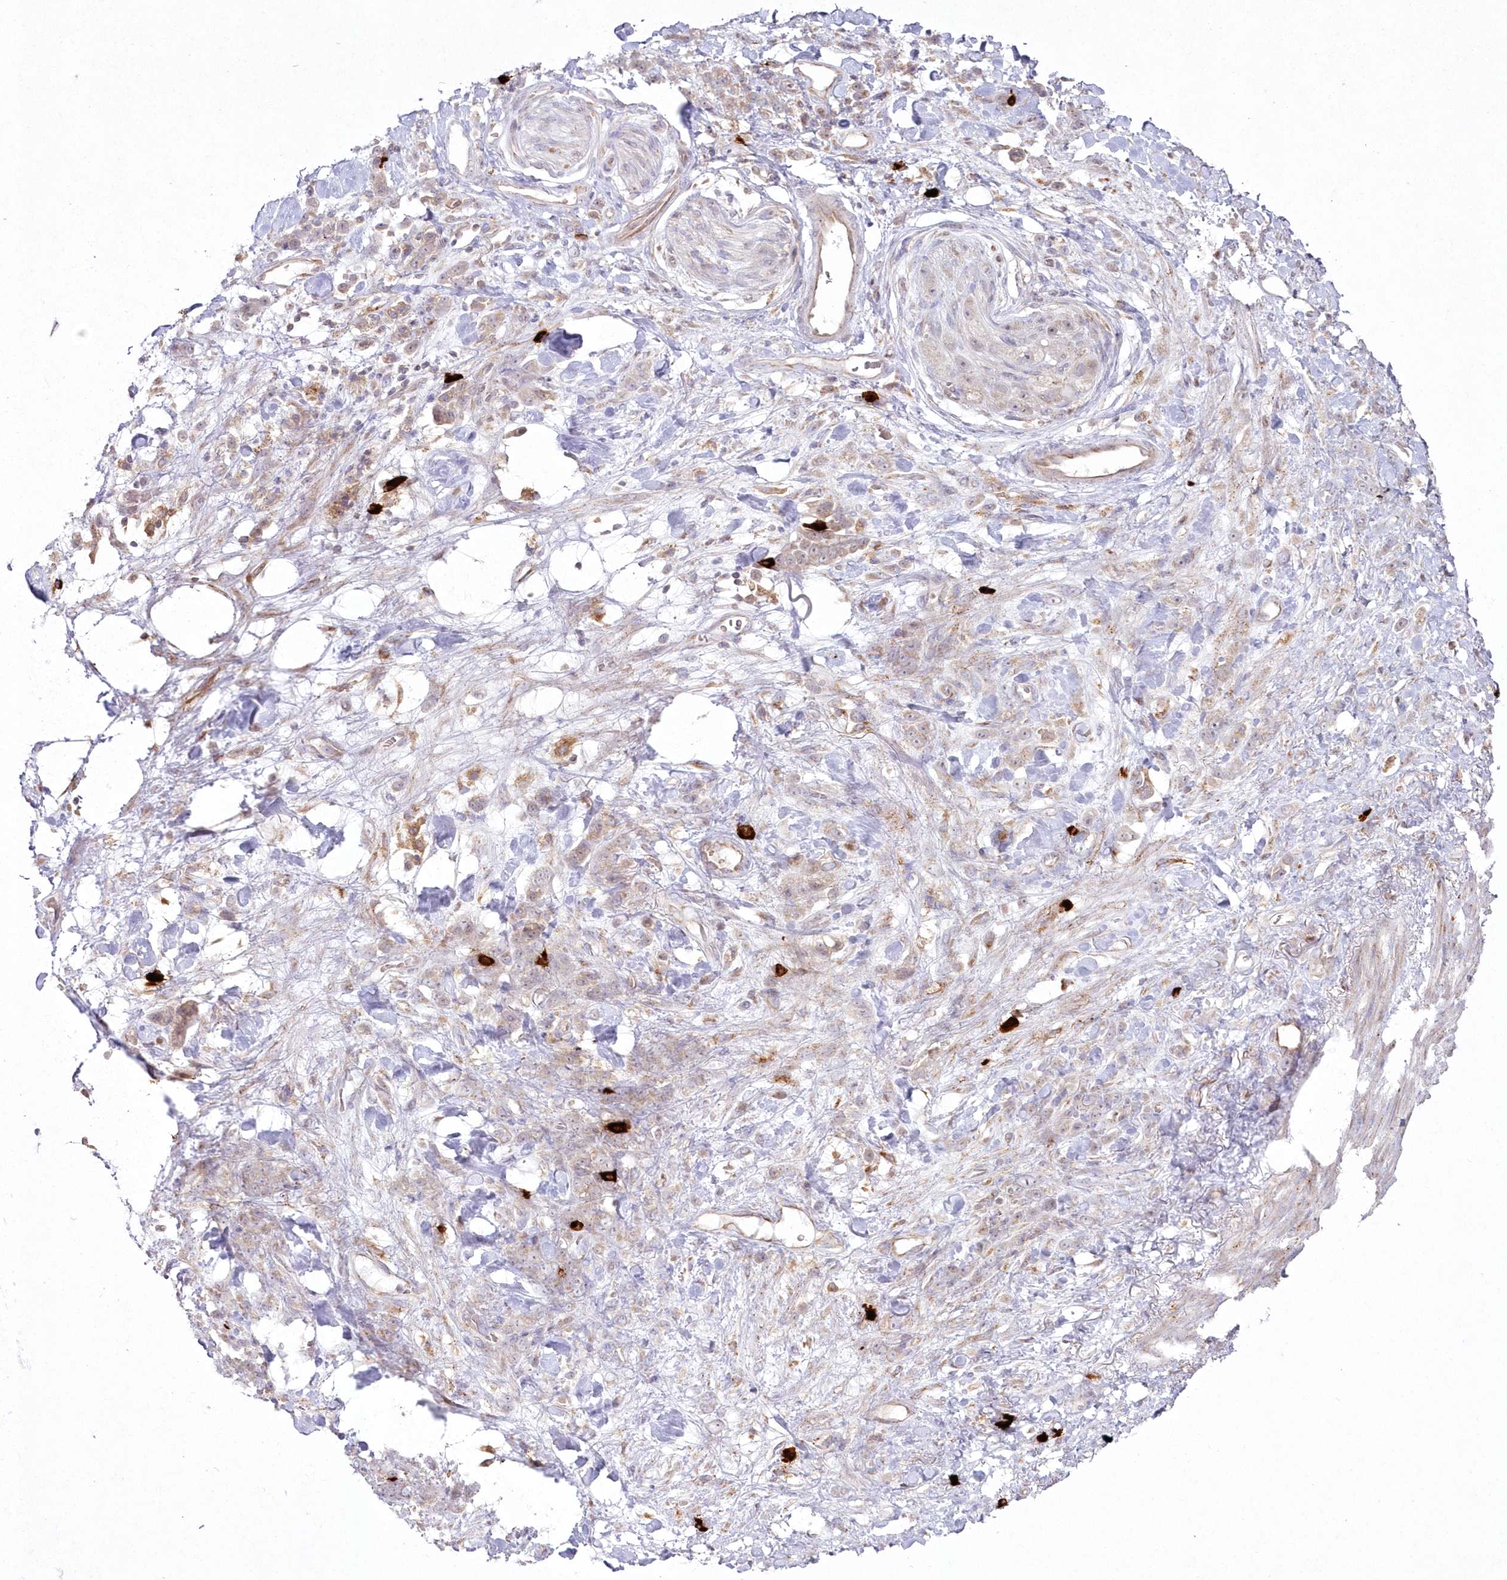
{"staining": {"intensity": "weak", "quantity": "25%-75%", "location": "cytoplasmic/membranous"}, "tissue": "stomach cancer", "cell_type": "Tumor cells", "image_type": "cancer", "snomed": [{"axis": "morphology", "description": "Normal tissue, NOS"}, {"axis": "morphology", "description": "Adenocarcinoma, NOS"}, {"axis": "topography", "description": "Stomach"}], "caption": "The immunohistochemical stain highlights weak cytoplasmic/membranous staining in tumor cells of stomach adenocarcinoma tissue. (Stains: DAB (3,3'-diaminobenzidine) in brown, nuclei in blue, Microscopy: brightfield microscopy at high magnification).", "gene": "ARSB", "patient": {"sex": "male", "age": 82}}